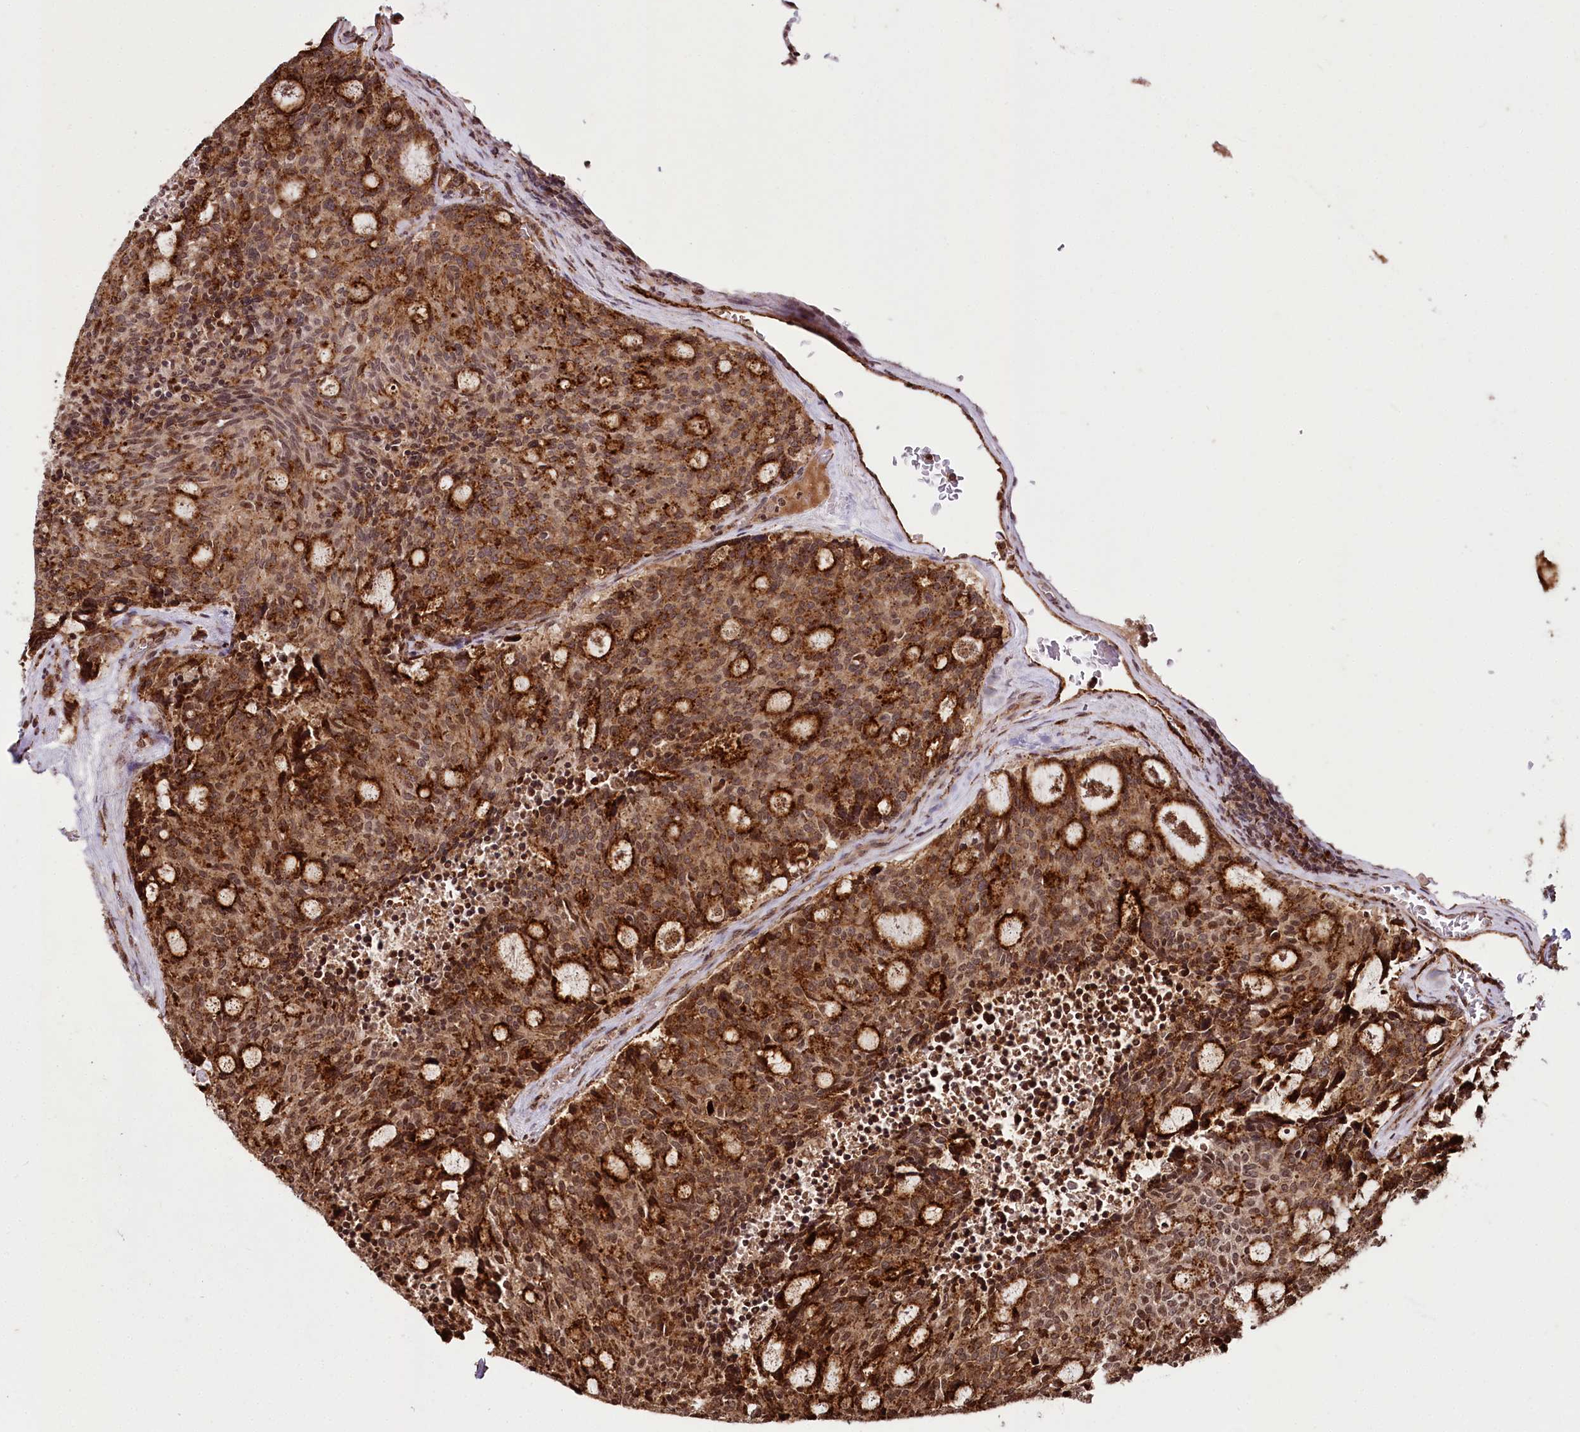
{"staining": {"intensity": "strong", "quantity": ">75%", "location": "cytoplasmic/membranous,nuclear"}, "tissue": "carcinoid", "cell_type": "Tumor cells", "image_type": "cancer", "snomed": [{"axis": "morphology", "description": "Carcinoid, malignant, NOS"}, {"axis": "topography", "description": "Pancreas"}], "caption": "About >75% of tumor cells in carcinoid (malignant) reveal strong cytoplasmic/membranous and nuclear protein positivity as visualized by brown immunohistochemical staining.", "gene": "HOXC8", "patient": {"sex": "female", "age": 54}}